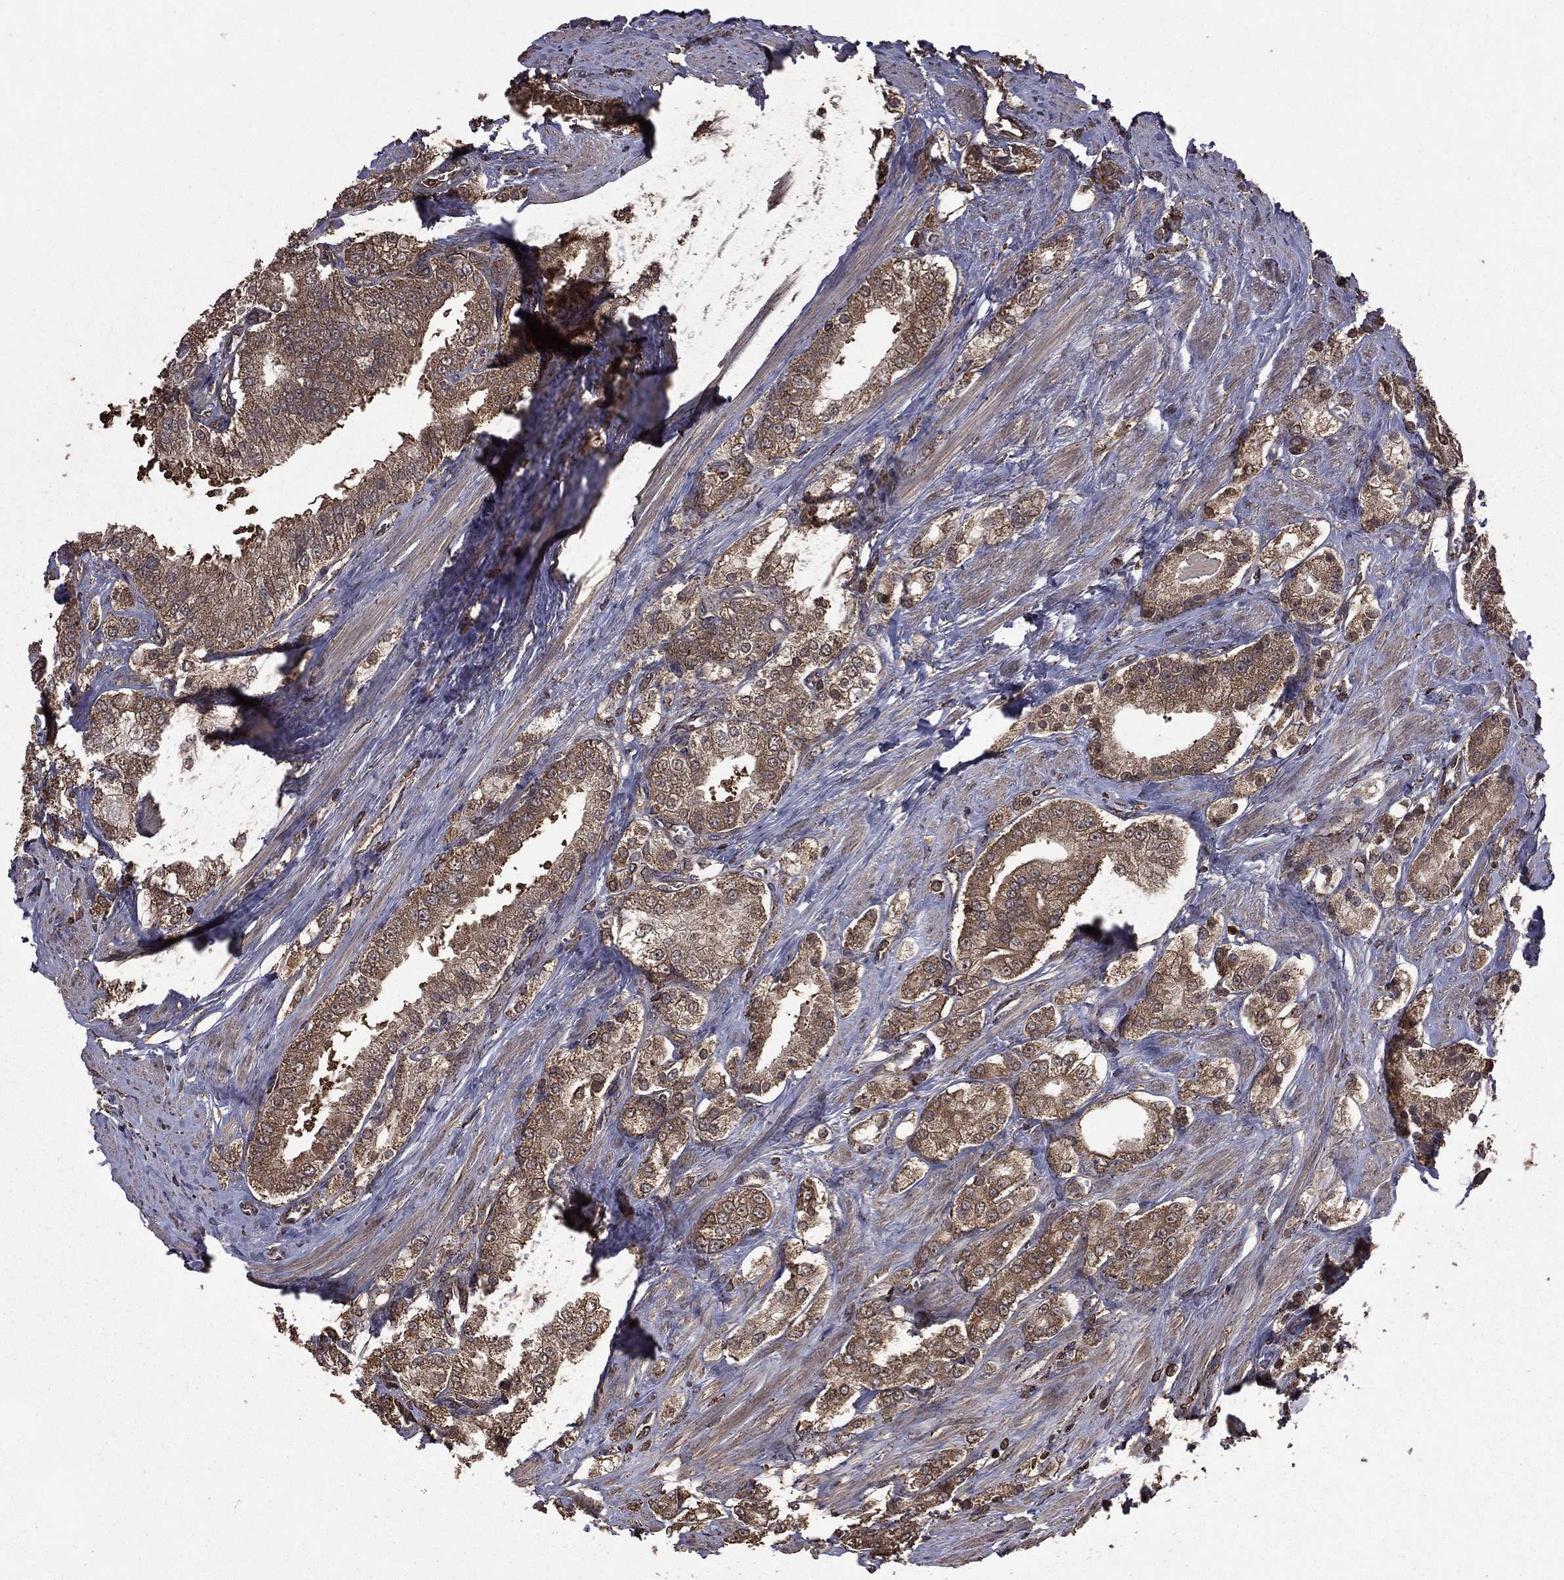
{"staining": {"intensity": "weak", "quantity": ">75%", "location": "cytoplasmic/membranous"}, "tissue": "prostate cancer", "cell_type": "Tumor cells", "image_type": "cancer", "snomed": [{"axis": "morphology", "description": "Adenocarcinoma, NOS"}, {"axis": "topography", "description": "Prostate and seminal vesicle, NOS"}, {"axis": "topography", "description": "Prostate"}], "caption": "A histopathology image of prostate cancer (adenocarcinoma) stained for a protein demonstrates weak cytoplasmic/membranous brown staining in tumor cells. (IHC, brightfield microscopy, high magnification).", "gene": "BIRC6", "patient": {"sex": "male", "age": 67}}